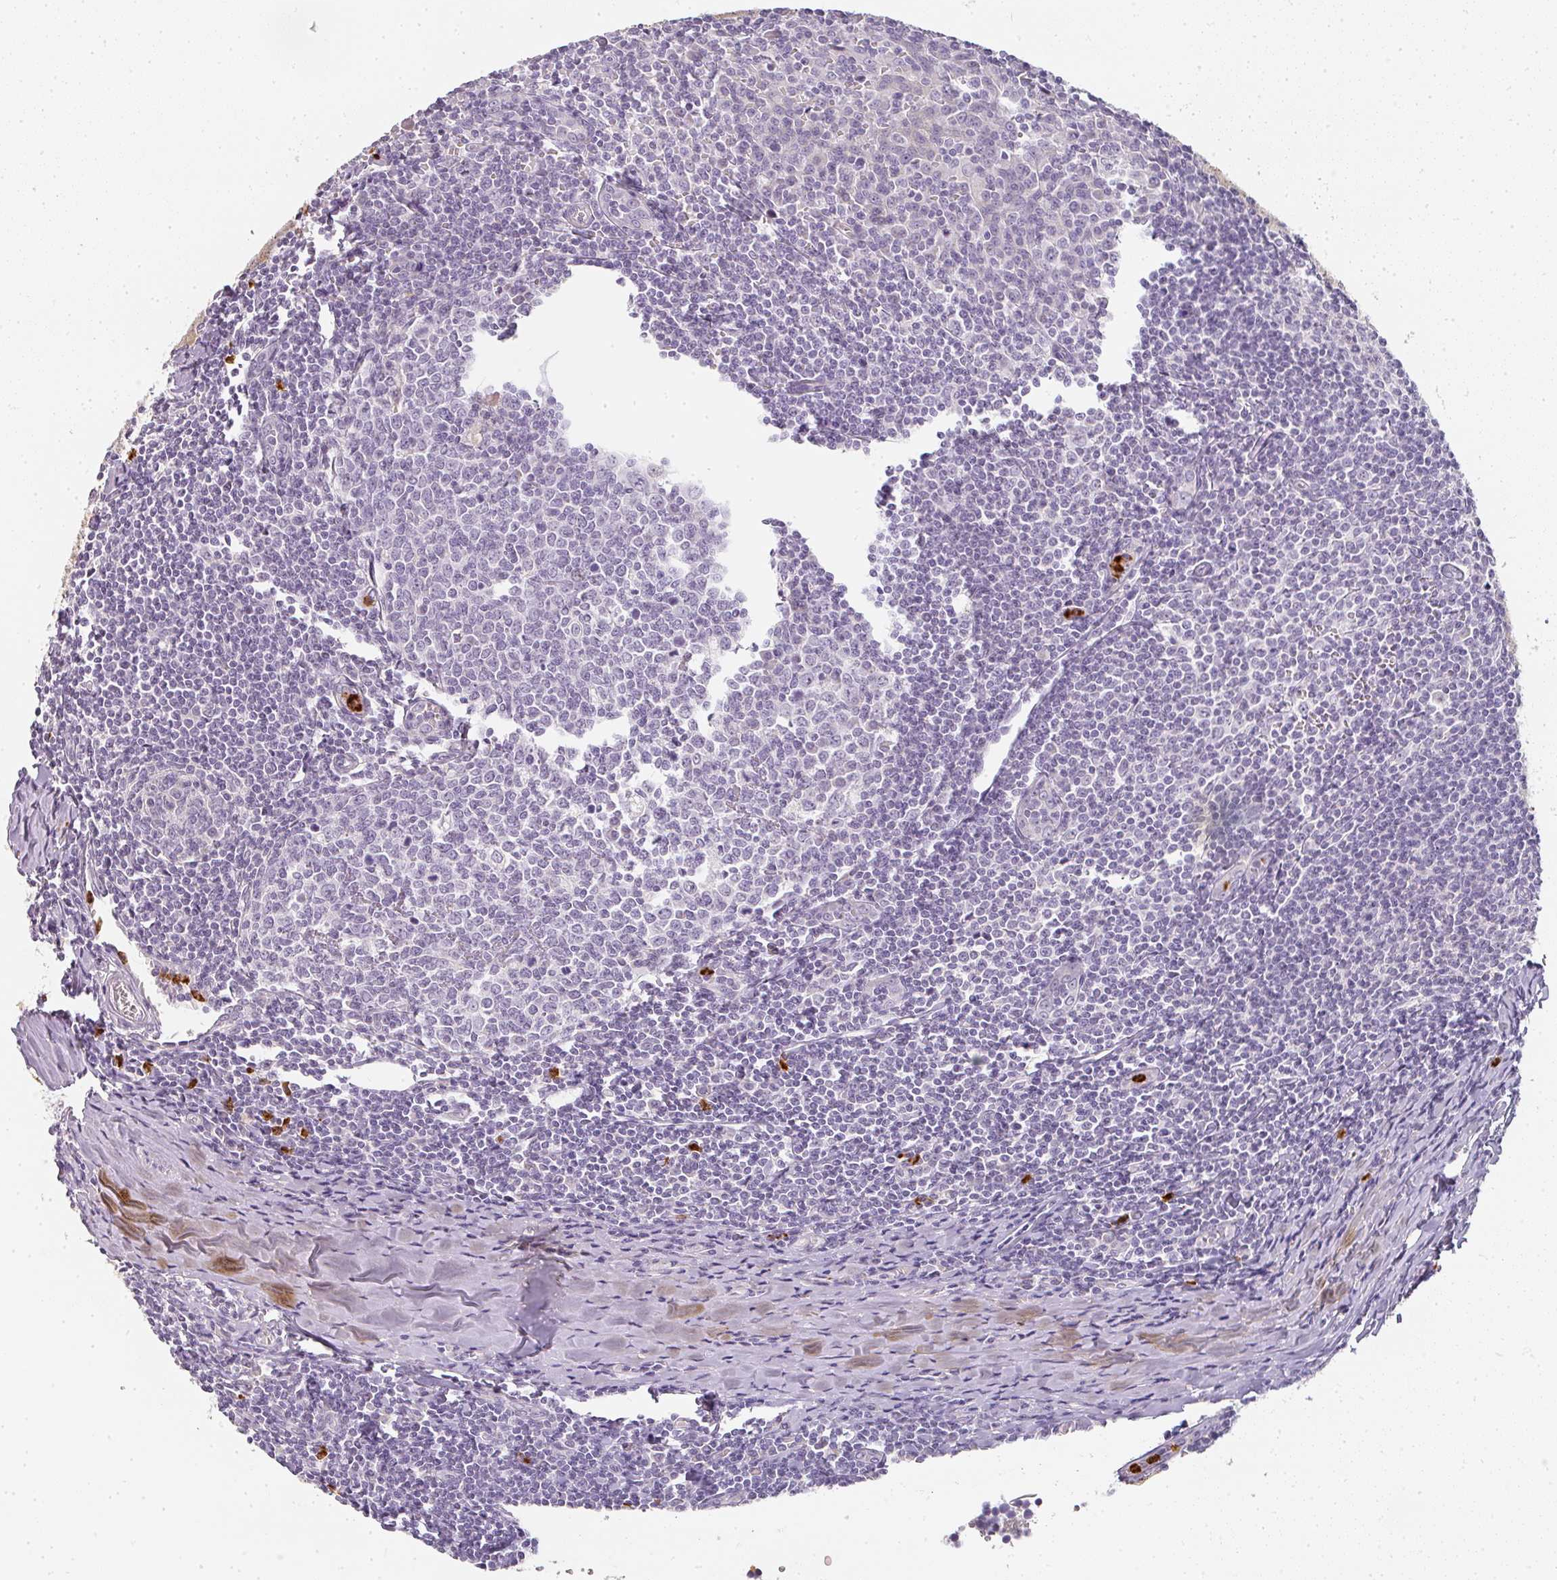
{"staining": {"intensity": "negative", "quantity": "none", "location": "none"}, "tissue": "tonsil", "cell_type": "Germinal center cells", "image_type": "normal", "snomed": [{"axis": "morphology", "description": "Normal tissue, NOS"}, {"axis": "topography", "description": "Tonsil"}], "caption": "Germinal center cells are negative for protein expression in normal human tonsil. (DAB (3,3'-diaminobenzidine) IHC visualized using brightfield microscopy, high magnification).", "gene": "CAMP", "patient": {"sex": "male", "age": 27}}